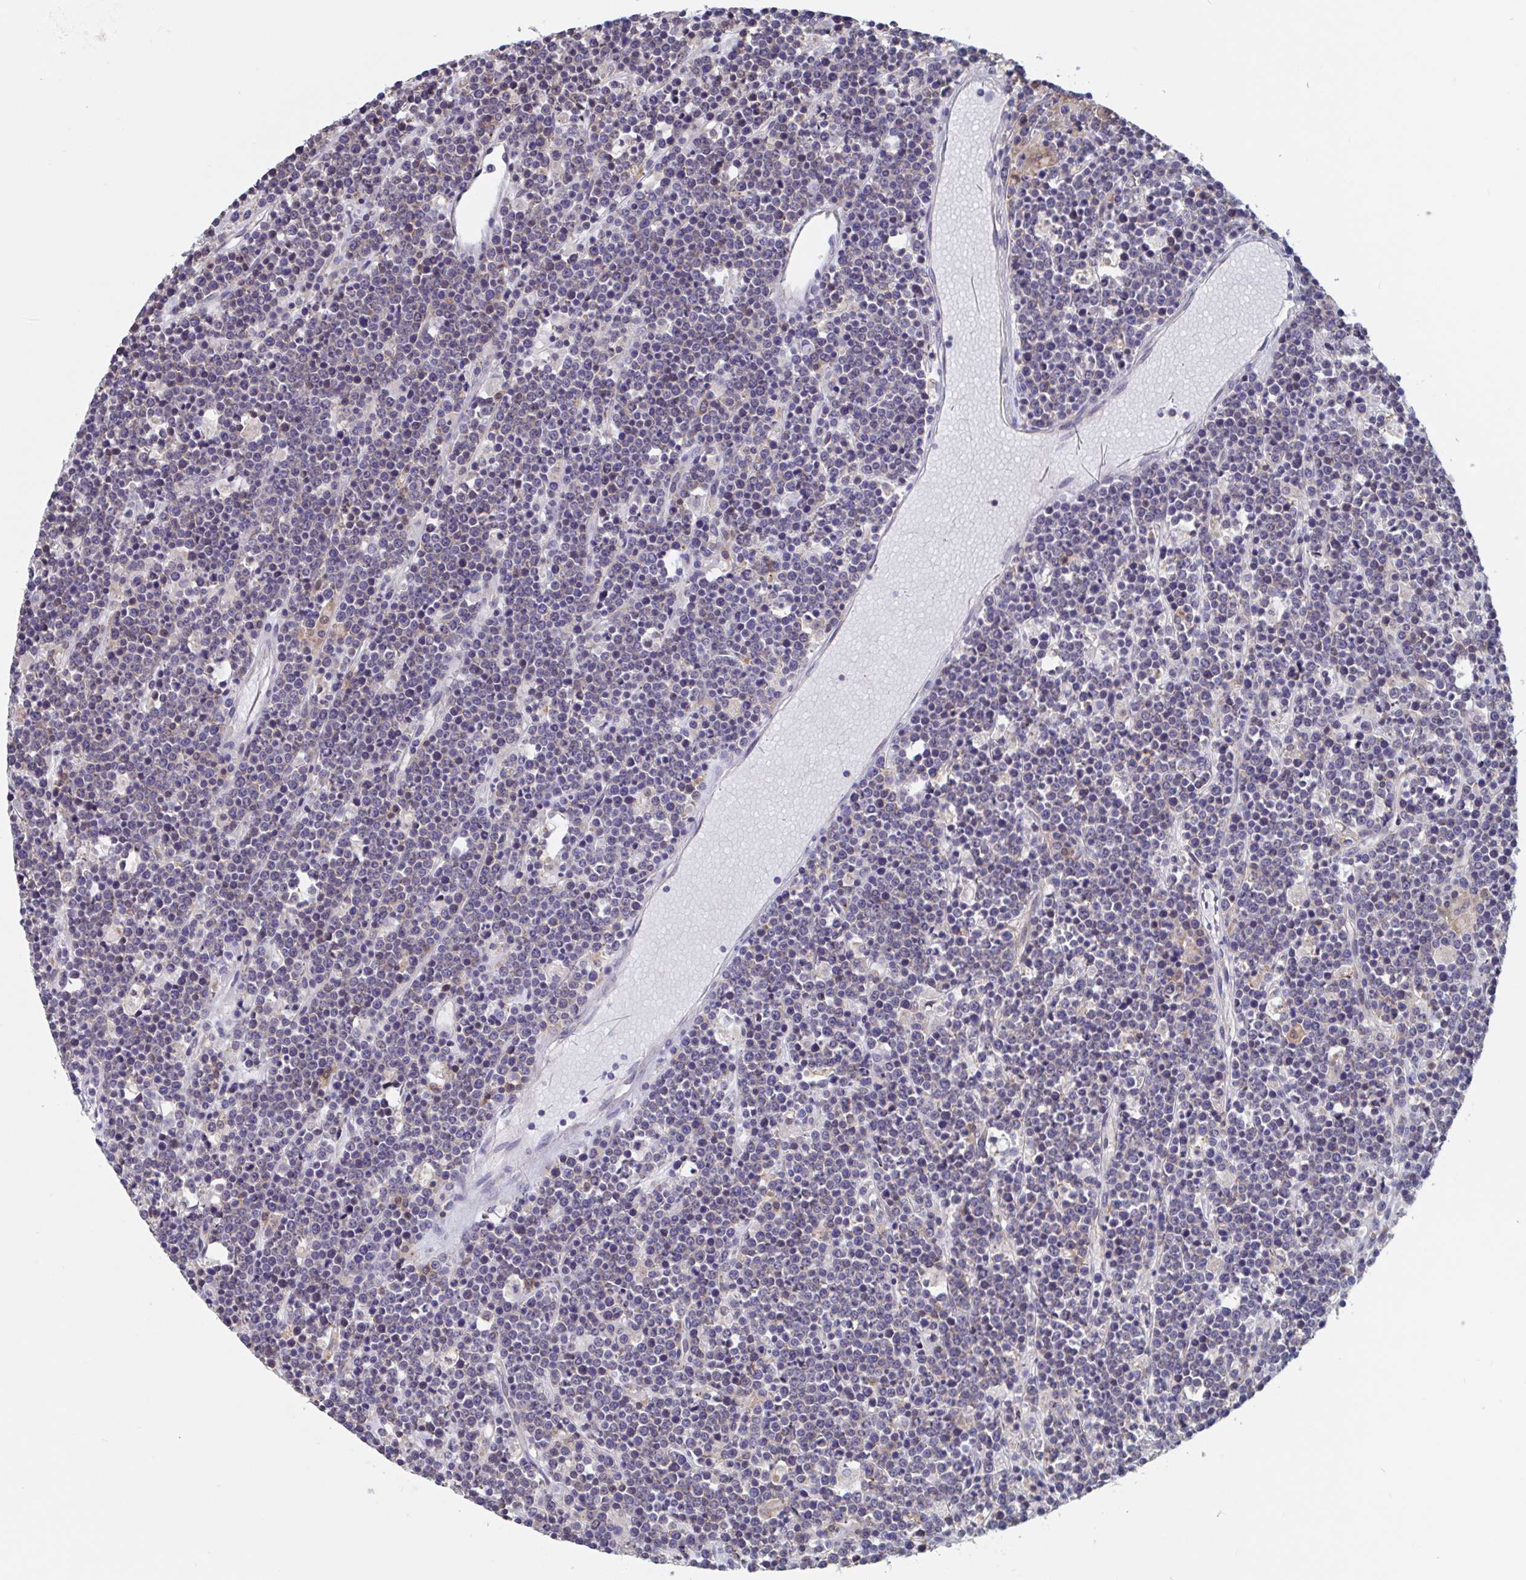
{"staining": {"intensity": "negative", "quantity": "none", "location": "none"}, "tissue": "lymphoma", "cell_type": "Tumor cells", "image_type": "cancer", "snomed": [{"axis": "morphology", "description": "Malignant lymphoma, non-Hodgkin's type, High grade"}, {"axis": "topography", "description": "Ovary"}], "caption": "DAB (3,3'-diaminobenzidine) immunohistochemical staining of human lymphoma reveals no significant expression in tumor cells.", "gene": "SNX8", "patient": {"sex": "female", "age": 56}}